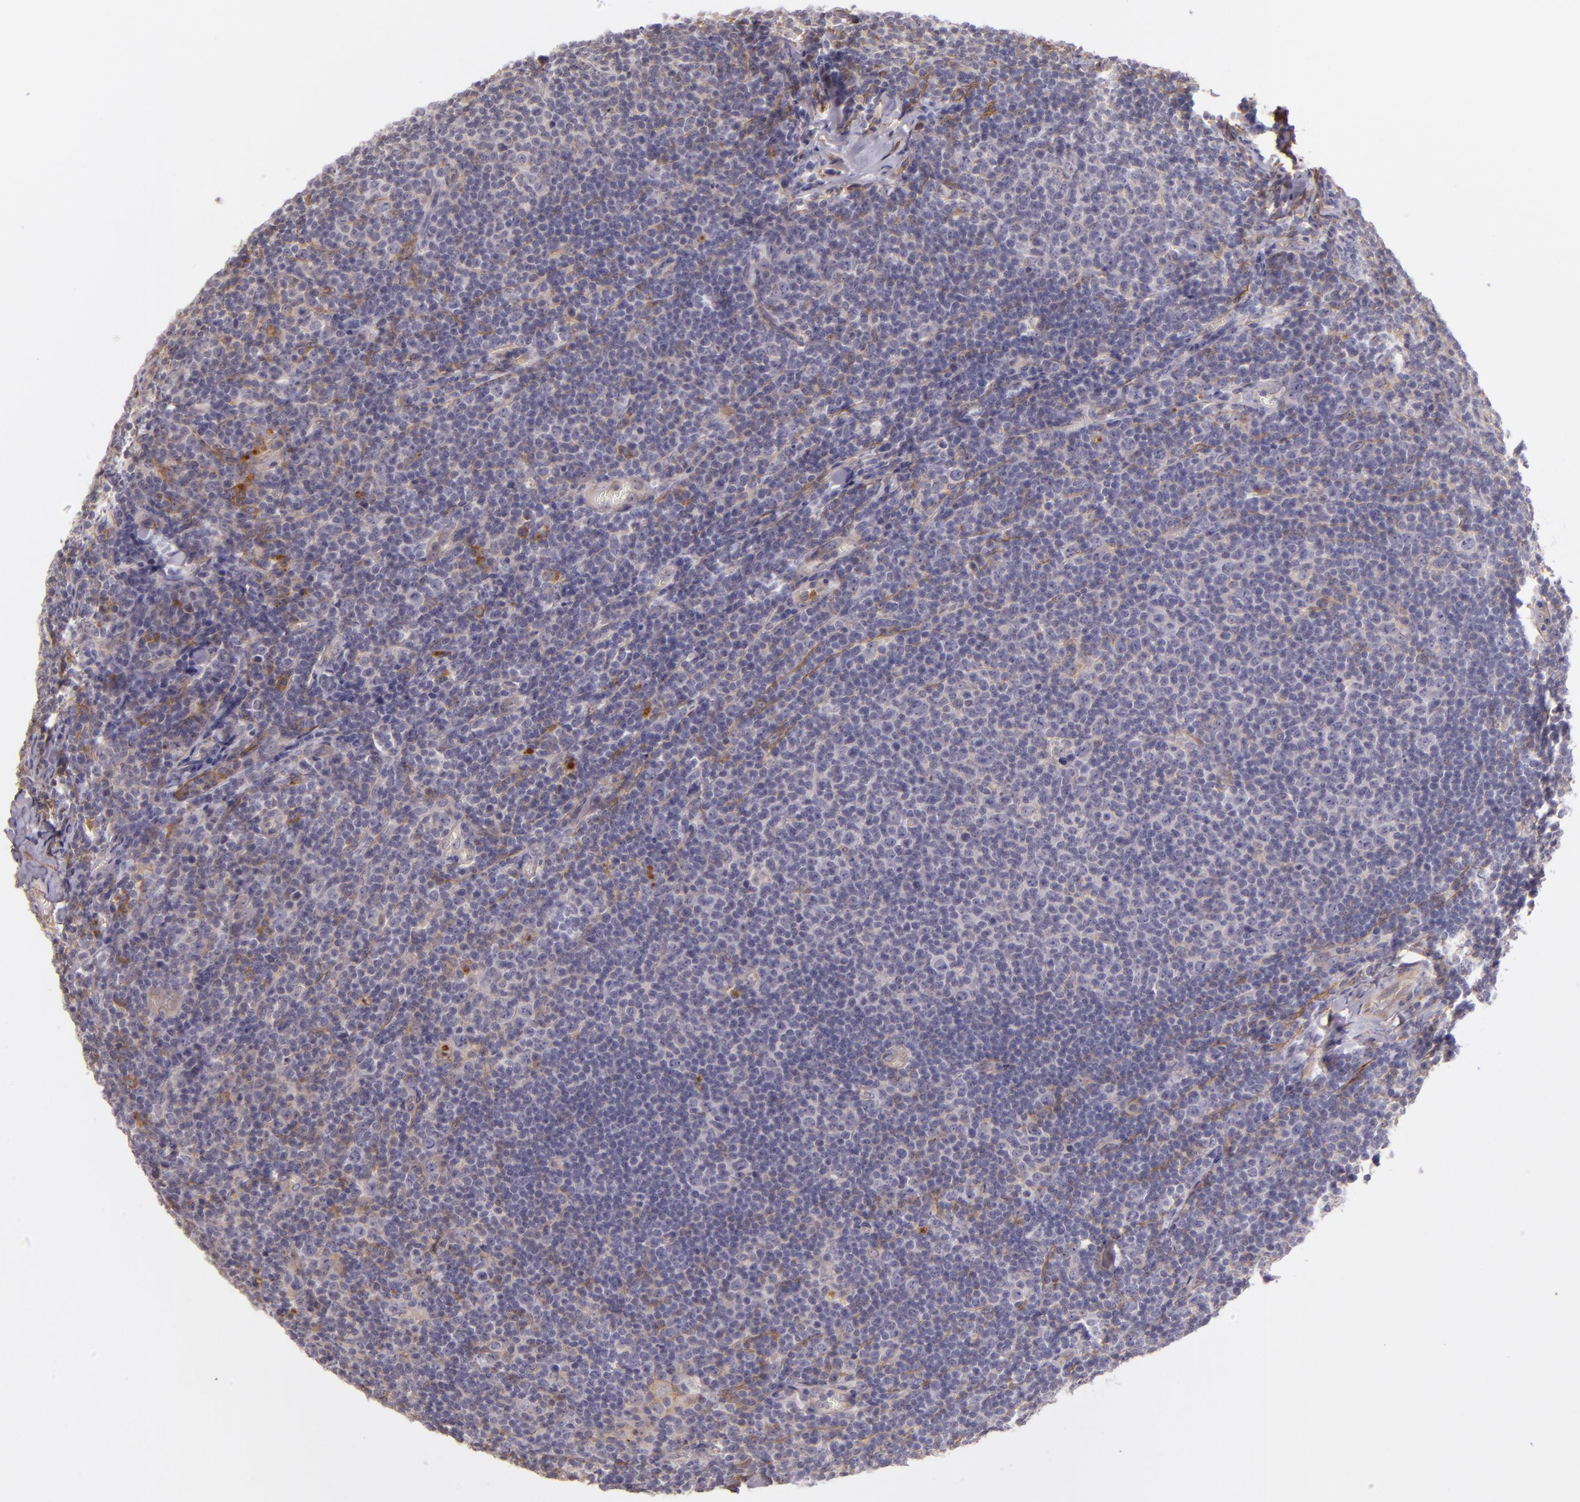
{"staining": {"intensity": "moderate", "quantity": "<25%", "location": "cytoplasmic/membranous"}, "tissue": "lymphoma", "cell_type": "Tumor cells", "image_type": "cancer", "snomed": [{"axis": "morphology", "description": "Malignant lymphoma, non-Hodgkin's type, Low grade"}, {"axis": "topography", "description": "Lymph node"}], "caption": "Malignant lymphoma, non-Hodgkin's type (low-grade) tissue displays moderate cytoplasmic/membranous staining in about <25% of tumor cells", "gene": "CTSF", "patient": {"sex": "male", "age": 74}}